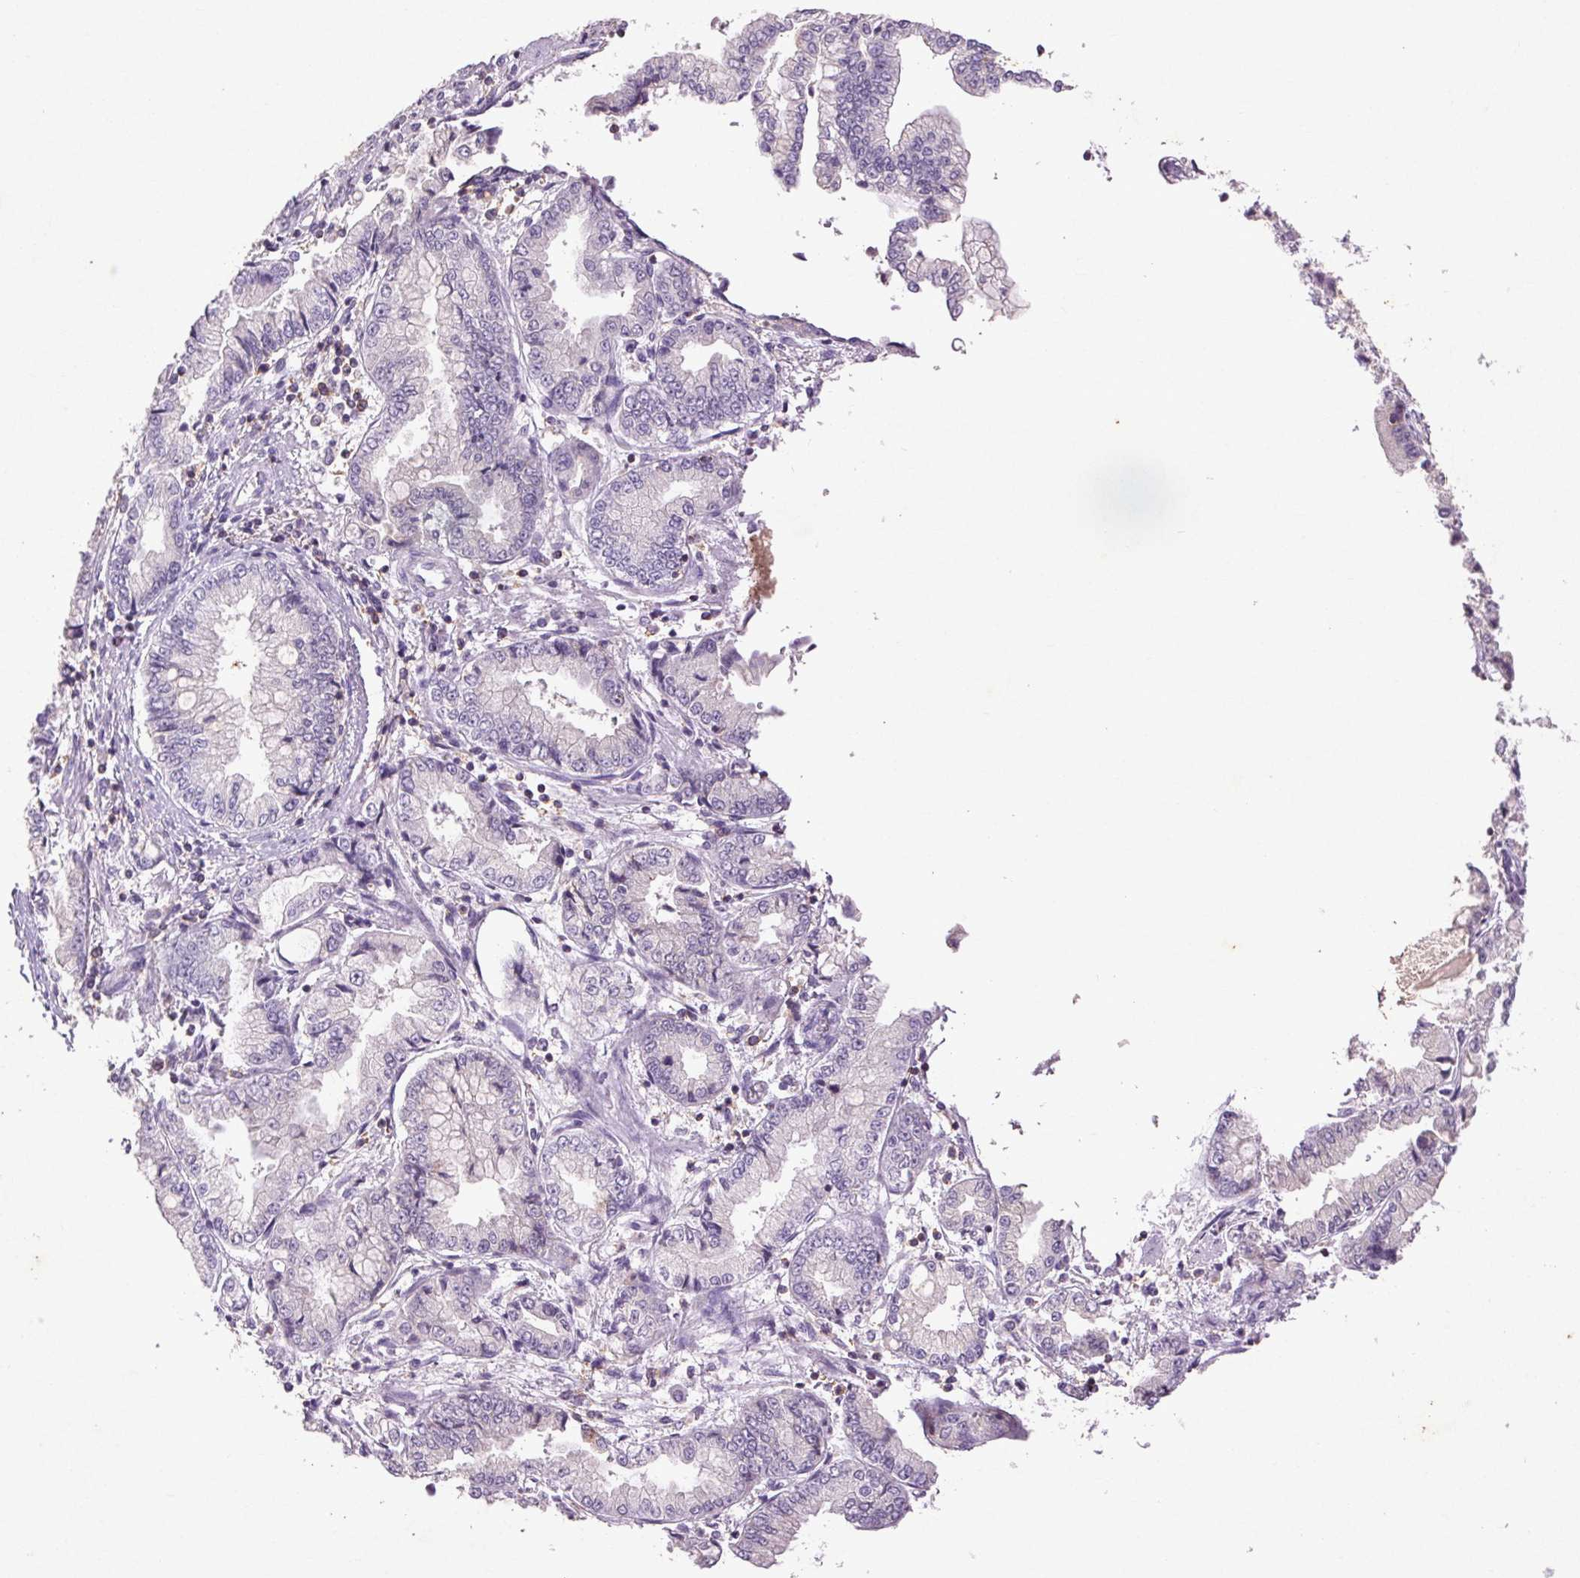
{"staining": {"intensity": "negative", "quantity": "none", "location": "none"}, "tissue": "stomach cancer", "cell_type": "Tumor cells", "image_type": "cancer", "snomed": [{"axis": "morphology", "description": "Adenocarcinoma, NOS"}, {"axis": "topography", "description": "Stomach, upper"}], "caption": "This is an immunohistochemistry histopathology image of stomach cancer. There is no staining in tumor cells.", "gene": "FNDC7", "patient": {"sex": "female", "age": 74}}